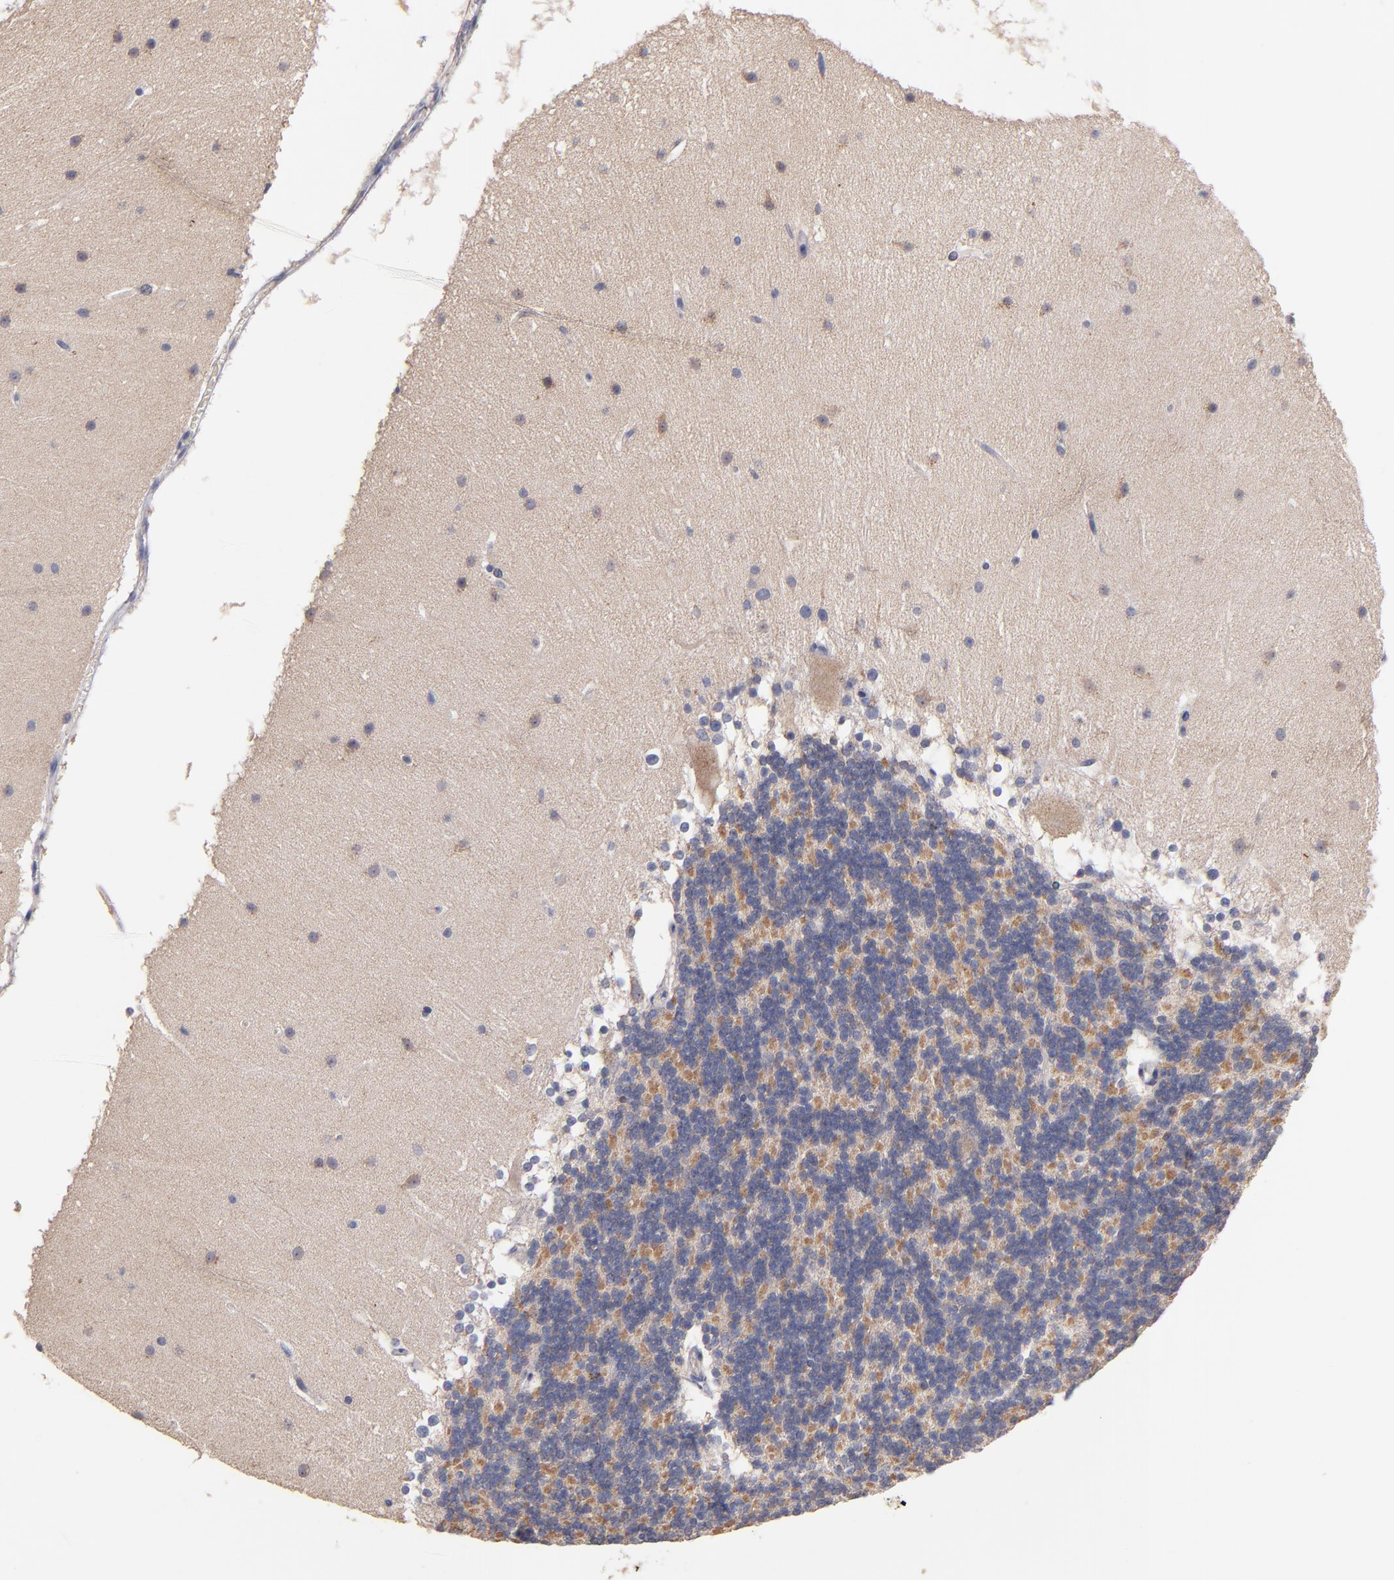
{"staining": {"intensity": "weak", "quantity": "25%-75%", "location": "cytoplasmic/membranous"}, "tissue": "cerebellum", "cell_type": "Cells in granular layer", "image_type": "normal", "snomed": [{"axis": "morphology", "description": "Normal tissue, NOS"}, {"axis": "topography", "description": "Cerebellum"}], "caption": "Cerebellum stained with a brown dye reveals weak cytoplasmic/membranous positive positivity in about 25%-75% of cells in granular layer.", "gene": "DIABLO", "patient": {"sex": "female", "age": 19}}